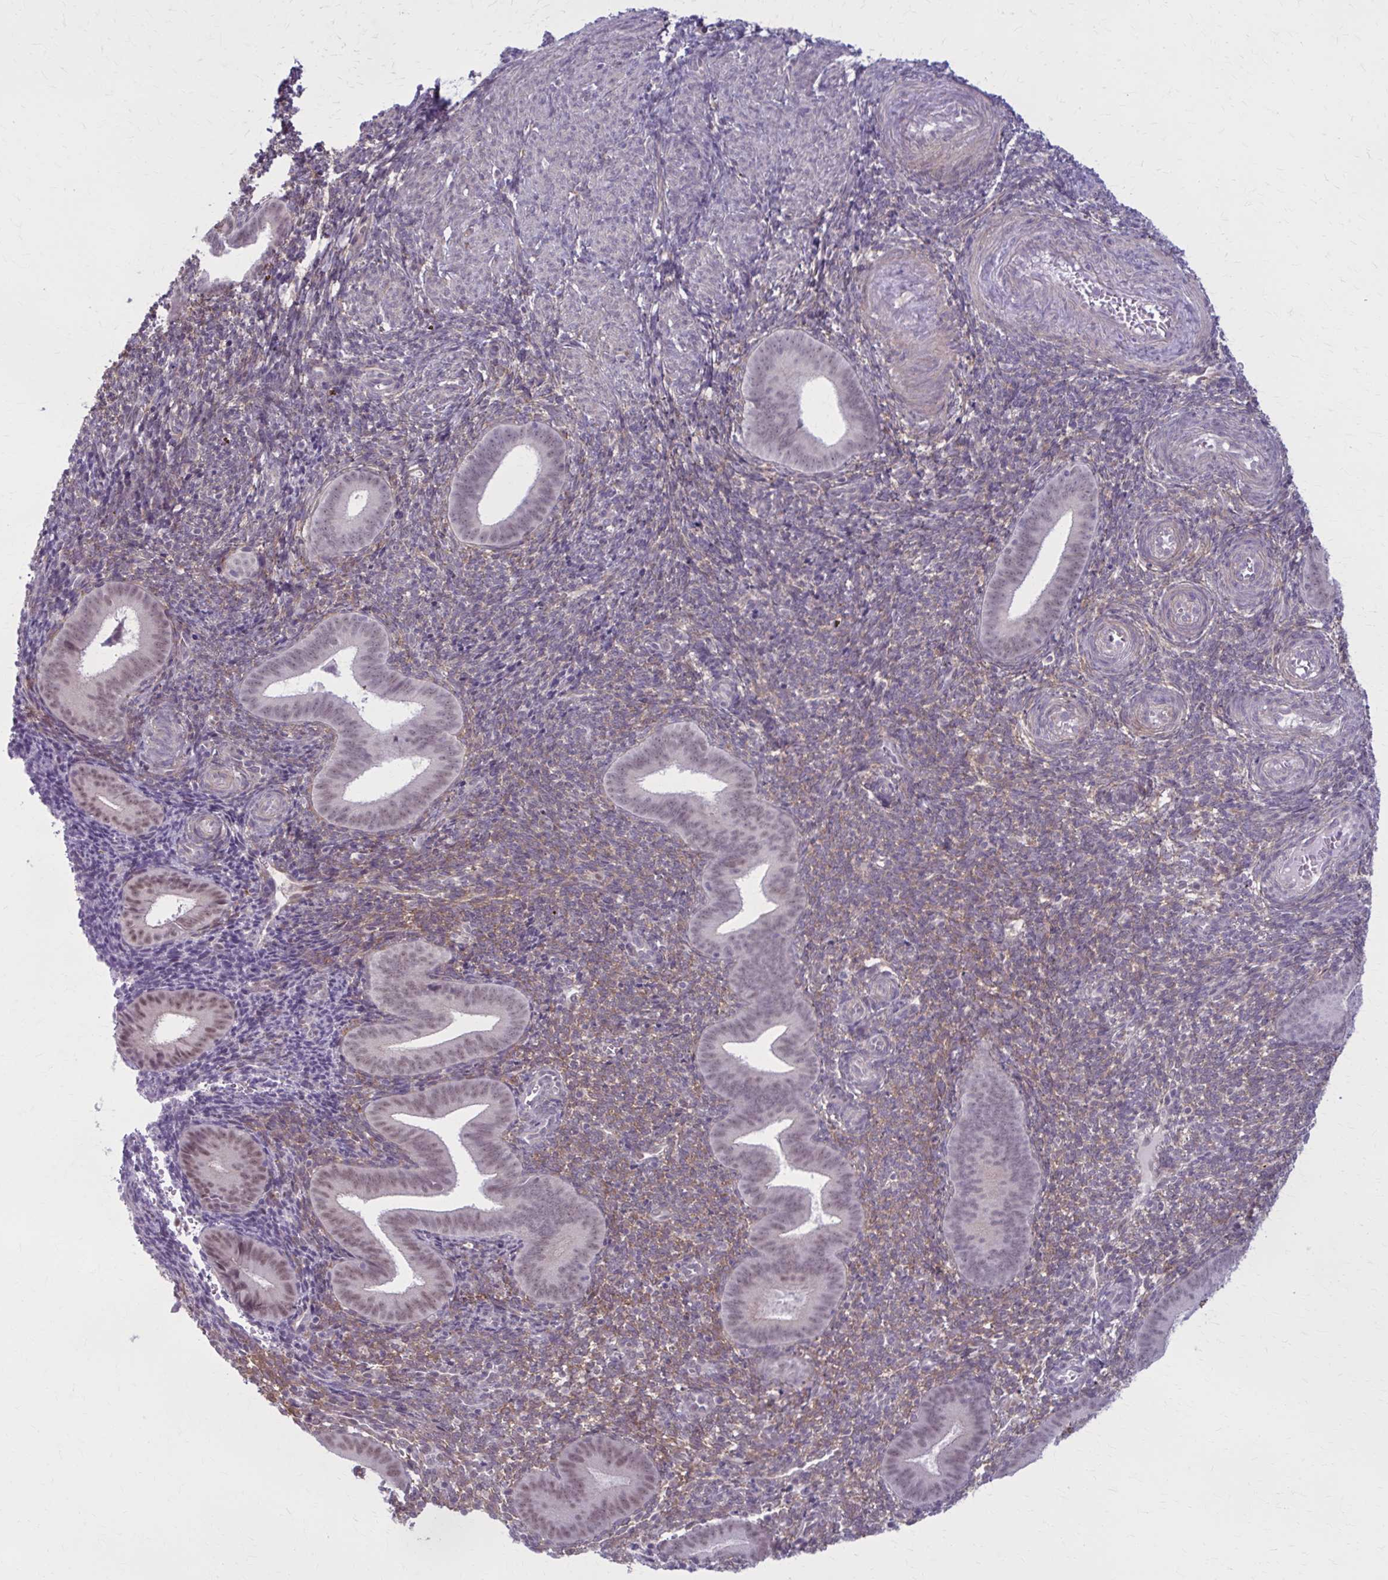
{"staining": {"intensity": "moderate", "quantity": "<25%", "location": "cytoplasmic/membranous"}, "tissue": "endometrium", "cell_type": "Cells in endometrial stroma", "image_type": "normal", "snomed": [{"axis": "morphology", "description": "Normal tissue, NOS"}, {"axis": "topography", "description": "Endometrium"}], "caption": "Moderate cytoplasmic/membranous expression is seen in approximately <25% of cells in endometrial stroma in benign endometrium. The staining was performed using DAB, with brown indicating positive protein expression. Nuclei are stained blue with hematoxylin.", "gene": "NUMBL", "patient": {"sex": "female", "age": 25}}